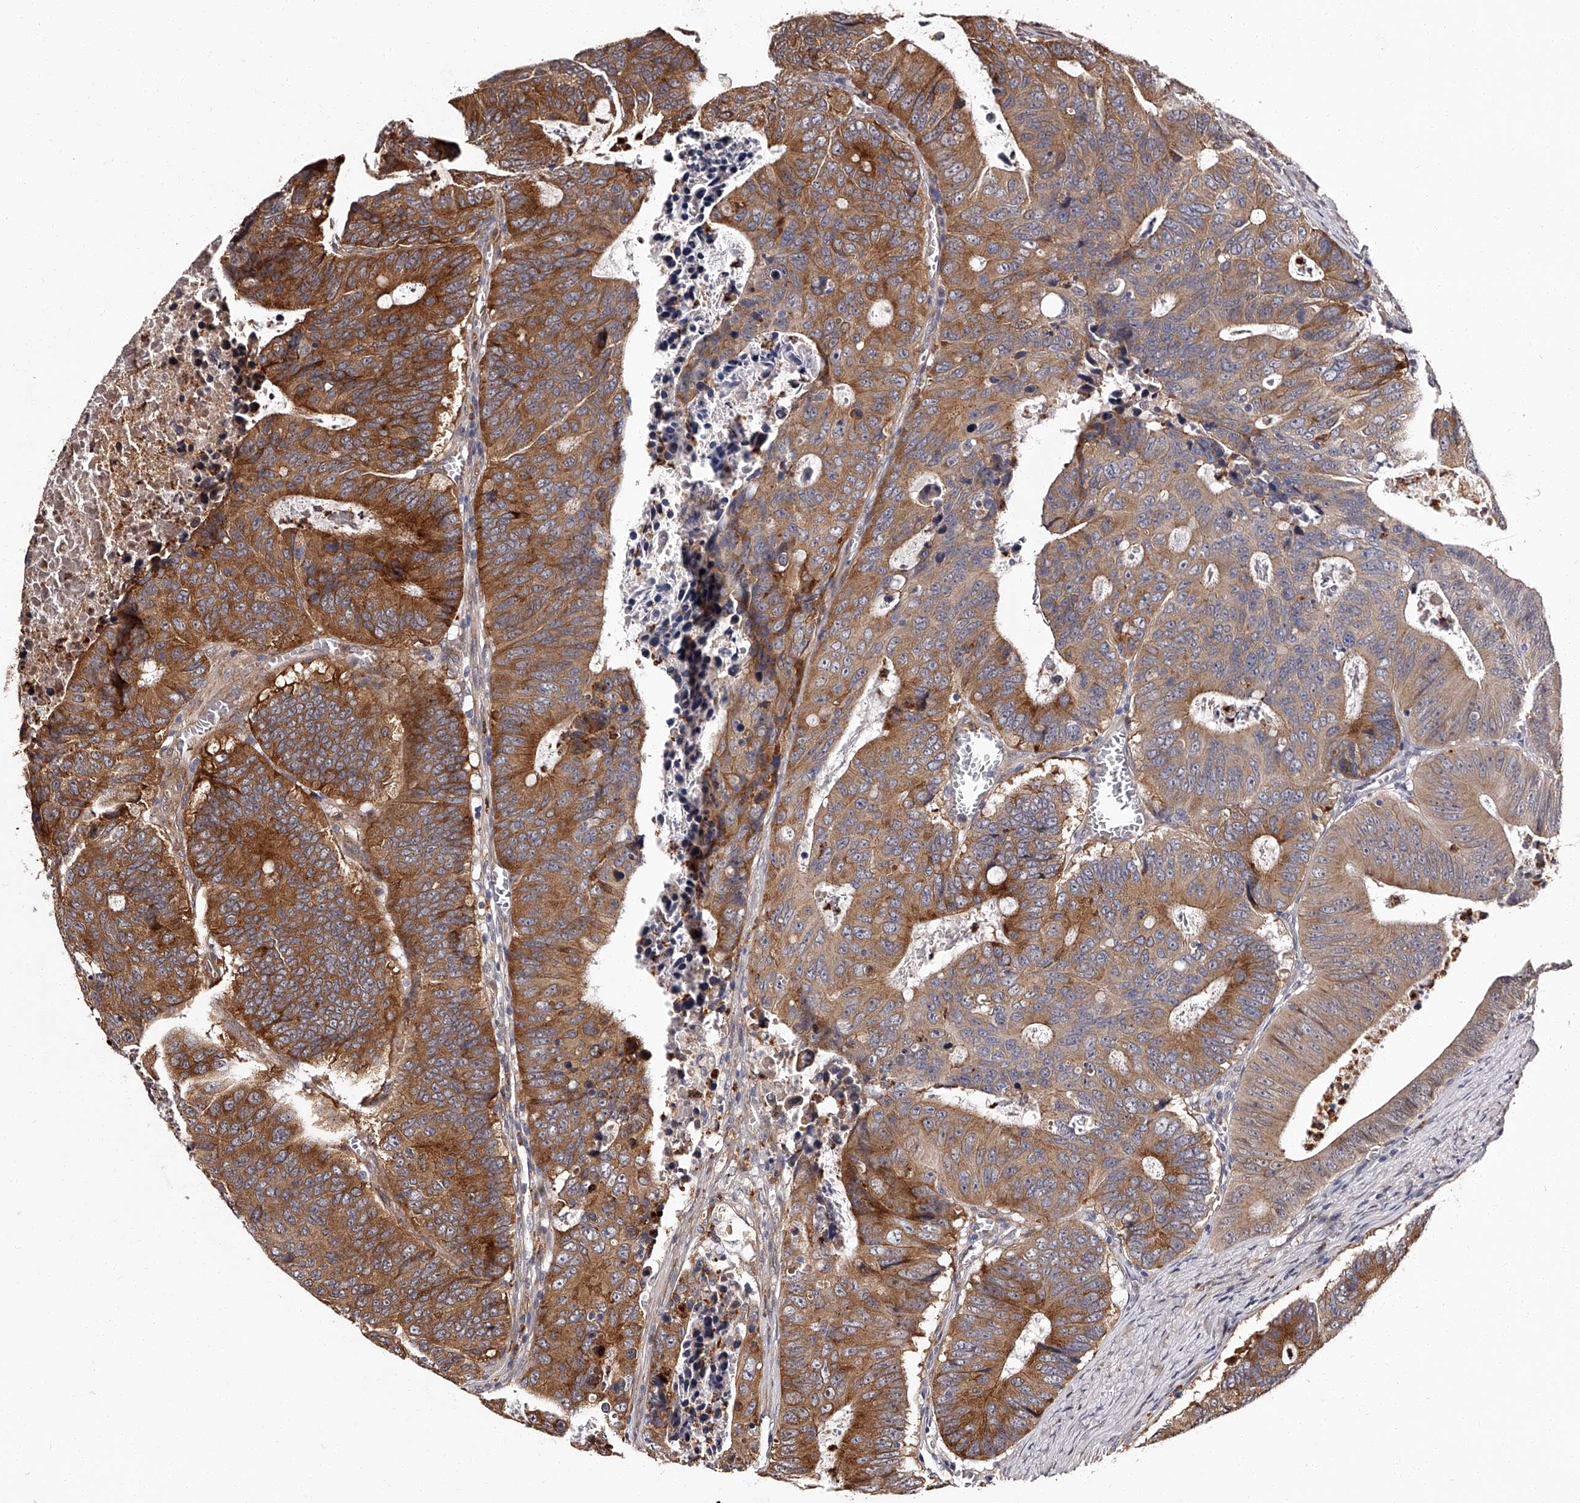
{"staining": {"intensity": "strong", "quantity": ">75%", "location": "cytoplasmic/membranous"}, "tissue": "colorectal cancer", "cell_type": "Tumor cells", "image_type": "cancer", "snomed": [{"axis": "morphology", "description": "Adenocarcinoma, NOS"}, {"axis": "topography", "description": "Colon"}], "caption": "Protein staining reveals strong cytoplasmic/membranous staining in about >75% of tumor cells in colorectal cancer. The protein is stained brown, and the nuclei are stained in blue (DAB (3,3'-diaminobenzidine) IHC with brightfield microscopy, high magnification).", "gene": "RSC1A1", "patient": {"sex": "male", "age": 87}}